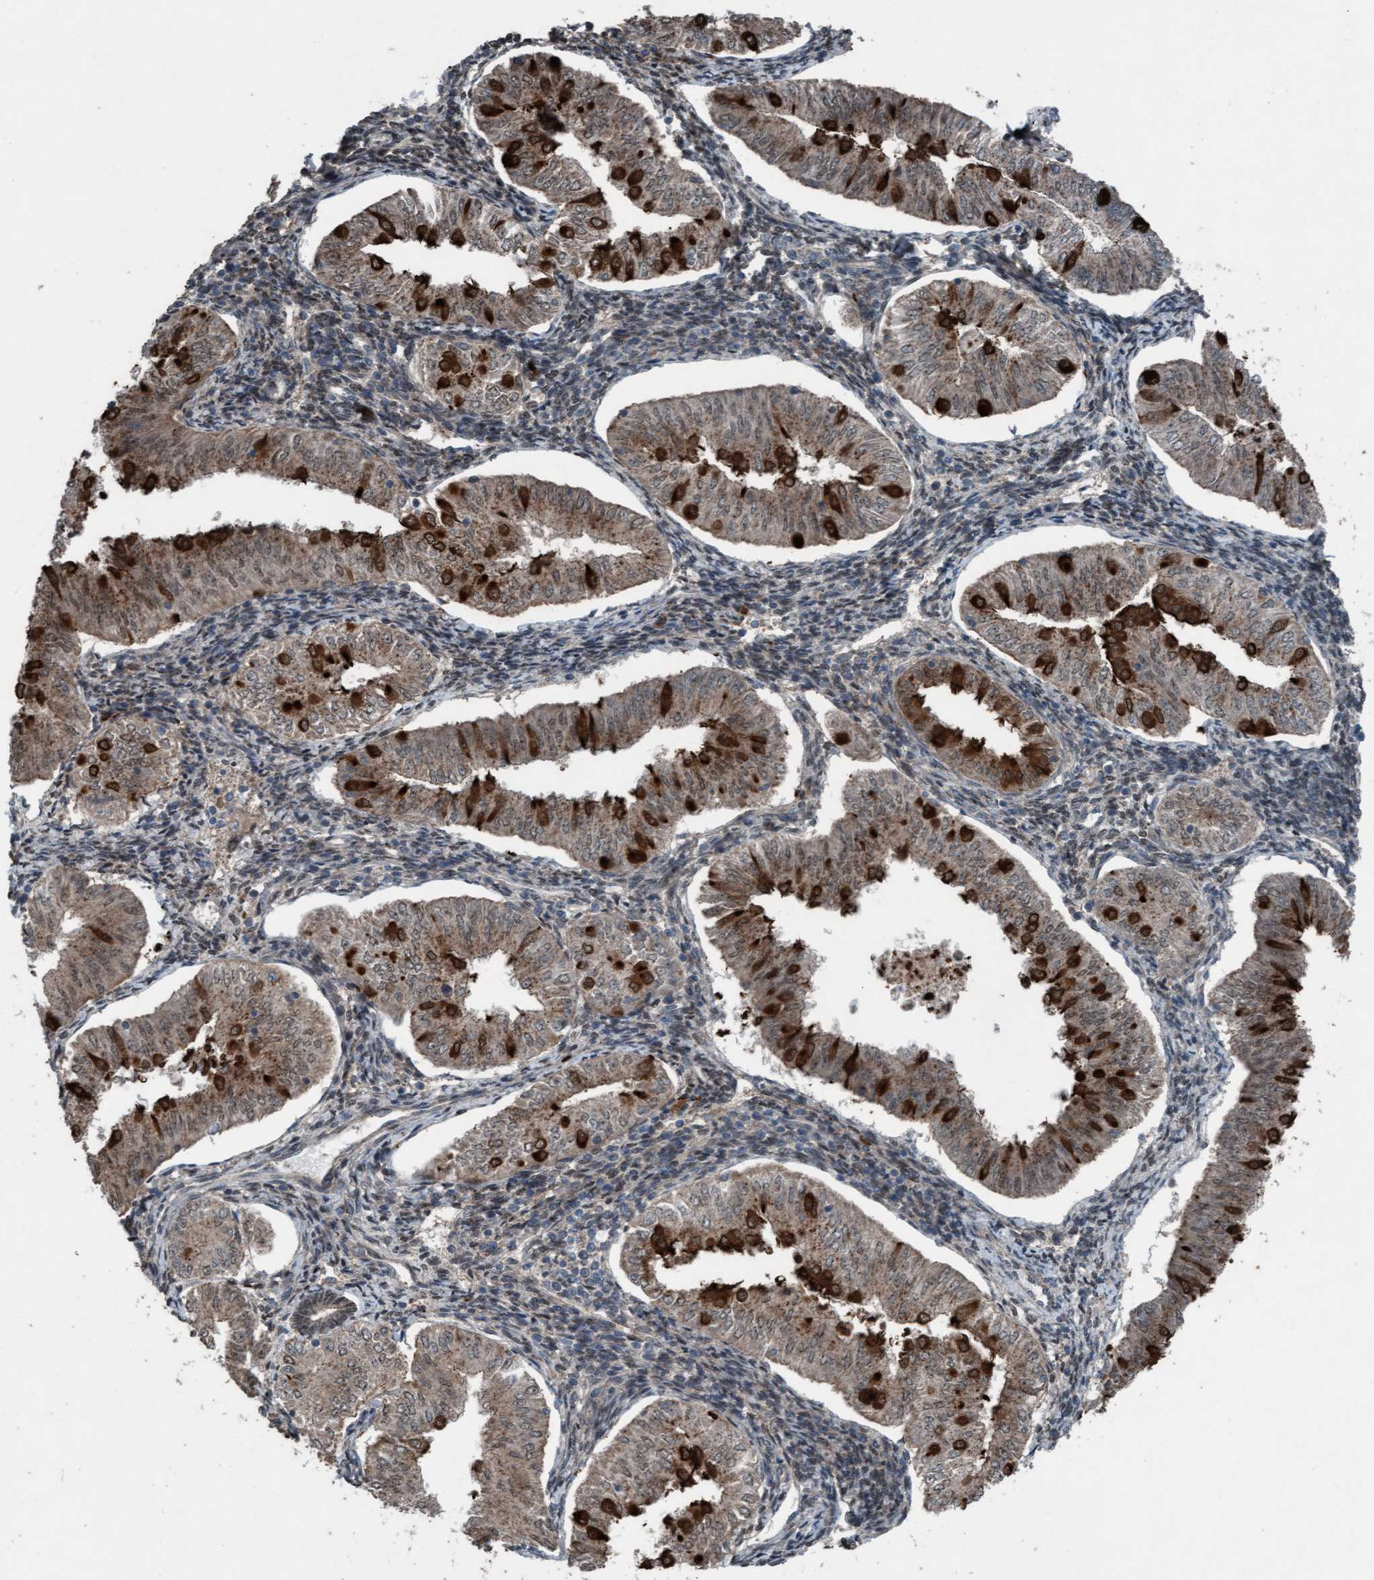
{"staining": {"intensity": "weak", "quantity": ">75%", "location": "cytoplasmic/membranous"}, "tissue": "endometrial cancer", "cell_type": "Tumor cells", "image_type": "cancer", "snomed": [{"axis": "morphology", "description": "Normal tissue, NOS"}, {"axis": "morphology", "description": "Adenocarcinoma, NOS"}, {"axis": "topography", "description": "Endometrium"}], "caption": "IHC of human endometrial cancer (adenocarcinoma) demonstrates low levels of weak cytoplasmic/membranous staining in approximately >75% of tumor cells.", "gene": "PLXNB2", "patient": {"sex": "female", "age": 53}}